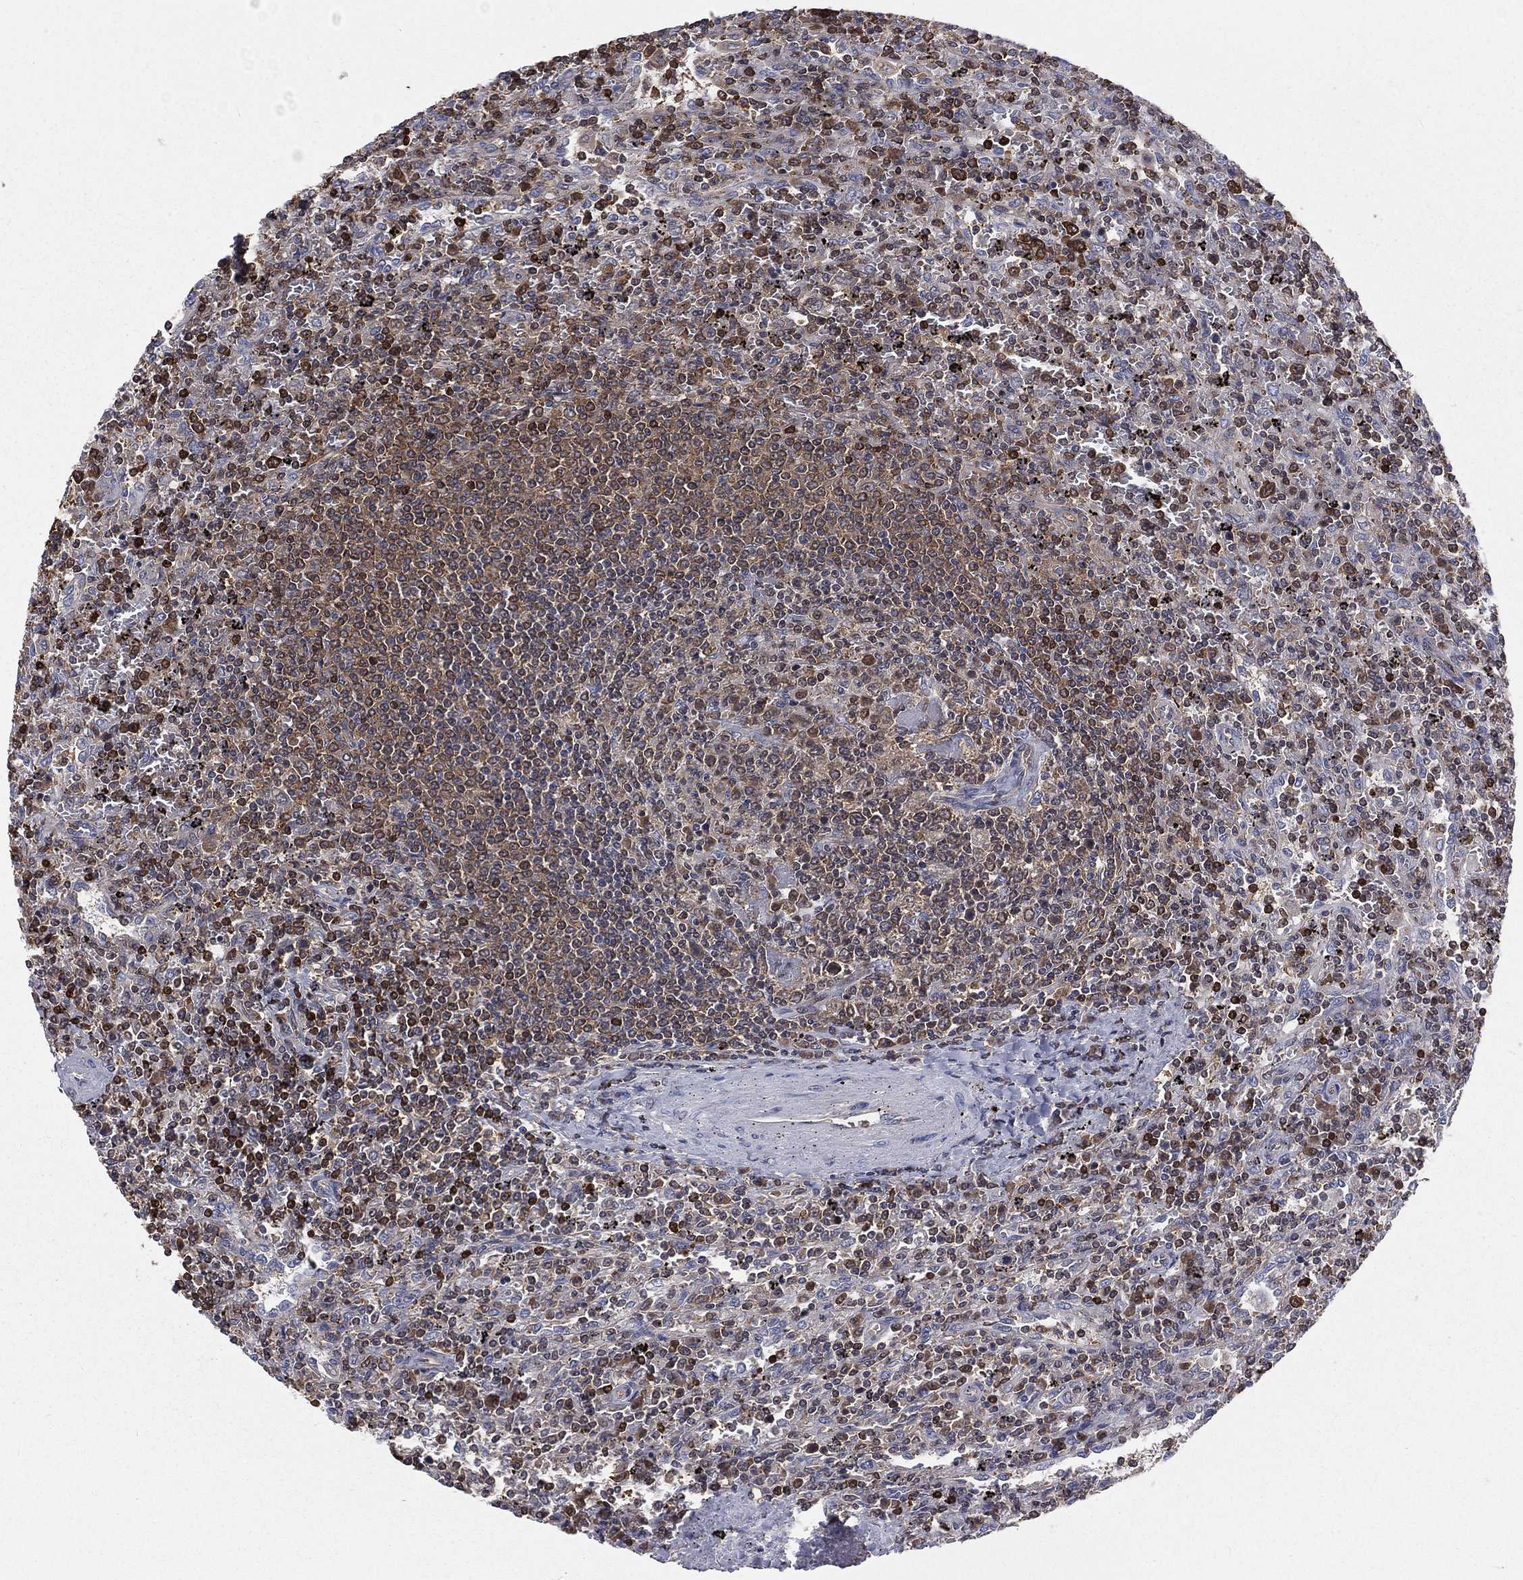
{"staining": {"intensity": "moderate", "quantity": ">75%", "location": "nuclear"}, "tissue": "lymphoma", "cell_type": "Tumor cells", "image_type": "cancer", "snomed": [{"axis": "morphology", "description": "Malignant lymphoma, non-Hodgkin's type, Low grade"}, {"axis": "topography", "description": "Spleen"}], "caption": "DAB immunohistochemical staining of lymphoma shows moderate nuclear protein staining in approximately >75% of tumor cells.", "gene": "TBC1D2", "patient": {"sex": "male", "age": 62}}